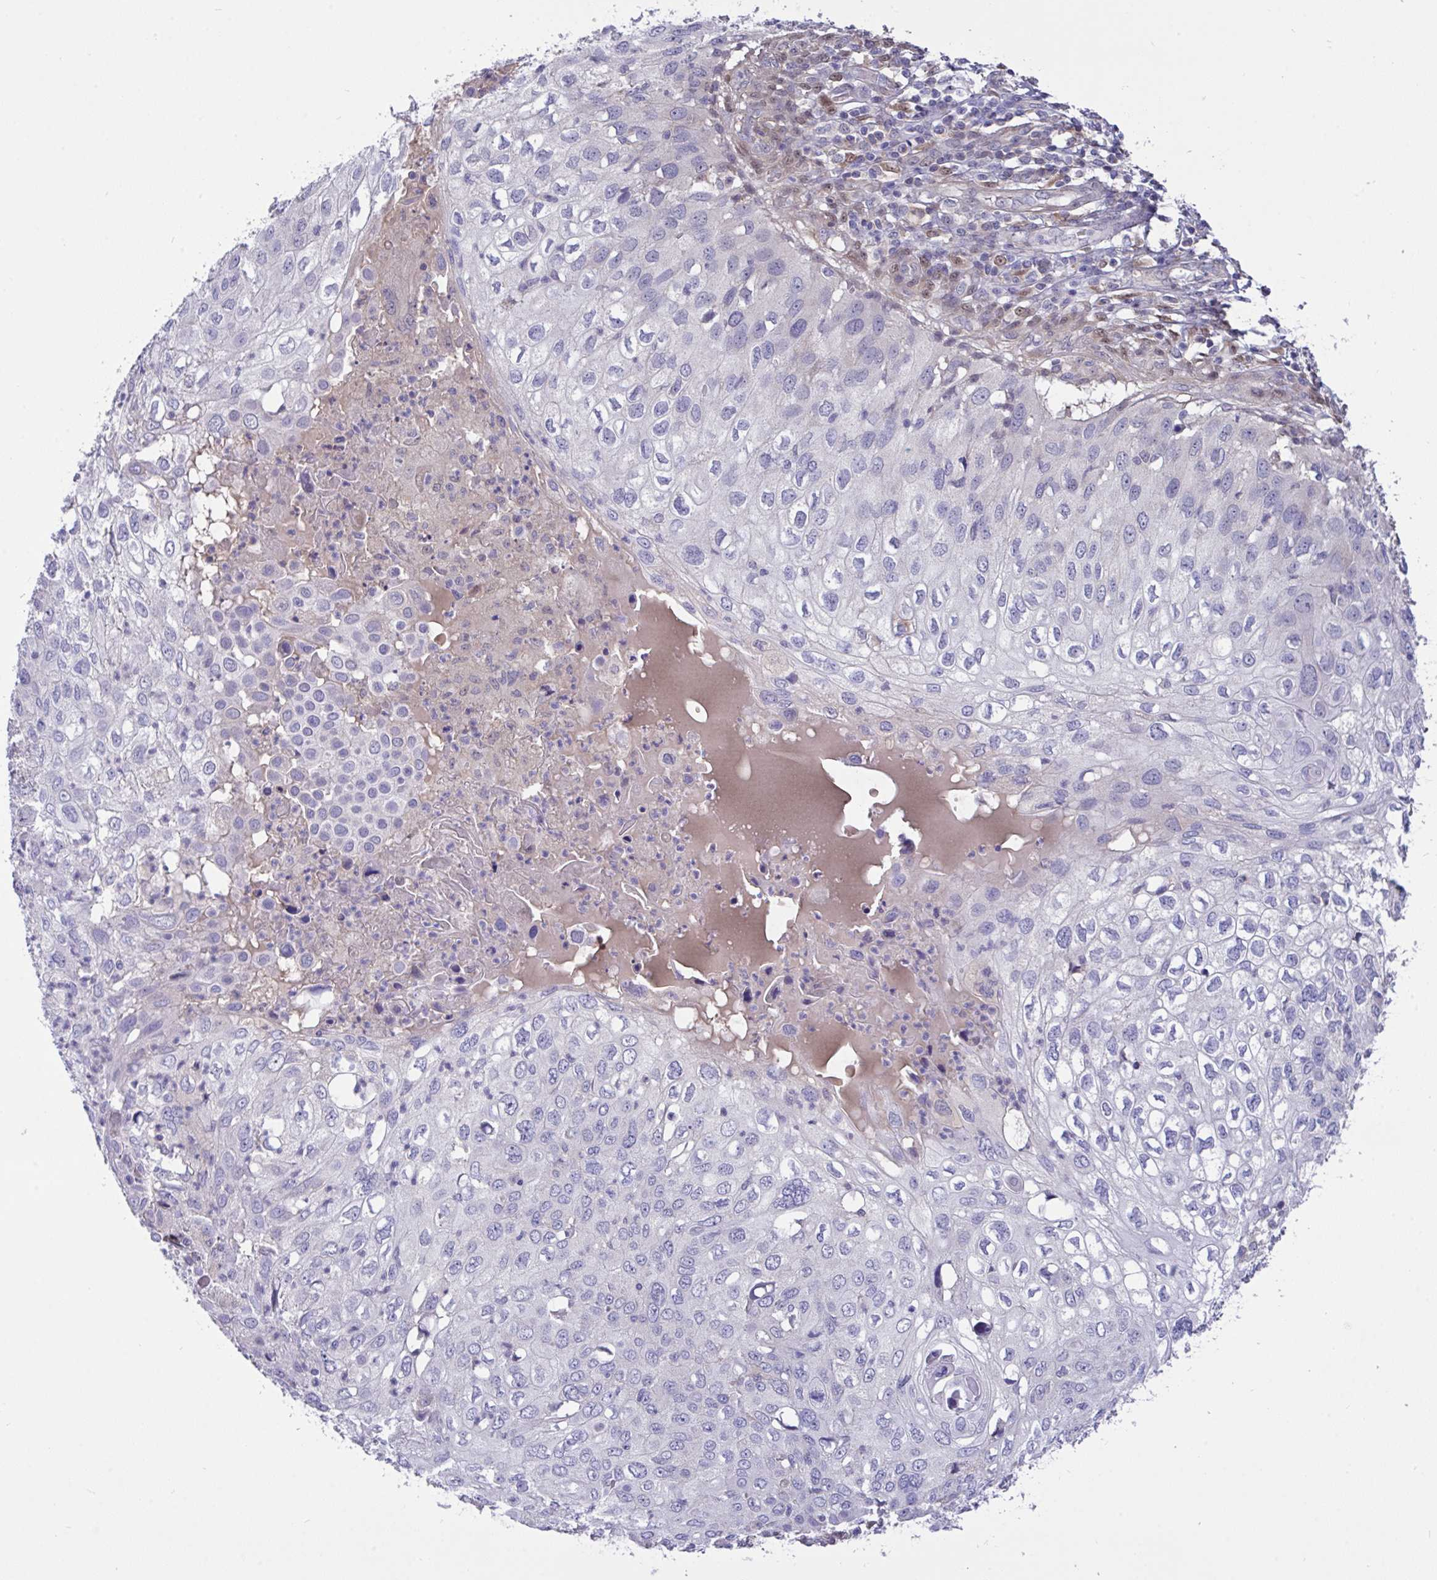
{"staining": {"intensity": "negative", "quantity": "none", "location": "none"}, "tissue": "skin cancer", "cell_type": "Tumor cells", "image_type": "cancer", "snomed": [{"axis": "morphology", "description": "Squamous cell carcinoma, NOS"}, {"axis": "topography", "description": "Skin"}], "caption": "Human skin cancer stained for a protein using IHC exhibits no positivity in tumor cells.", "gene": "L3HYPDH", "patient": {"sex": "male", "age": 87}}